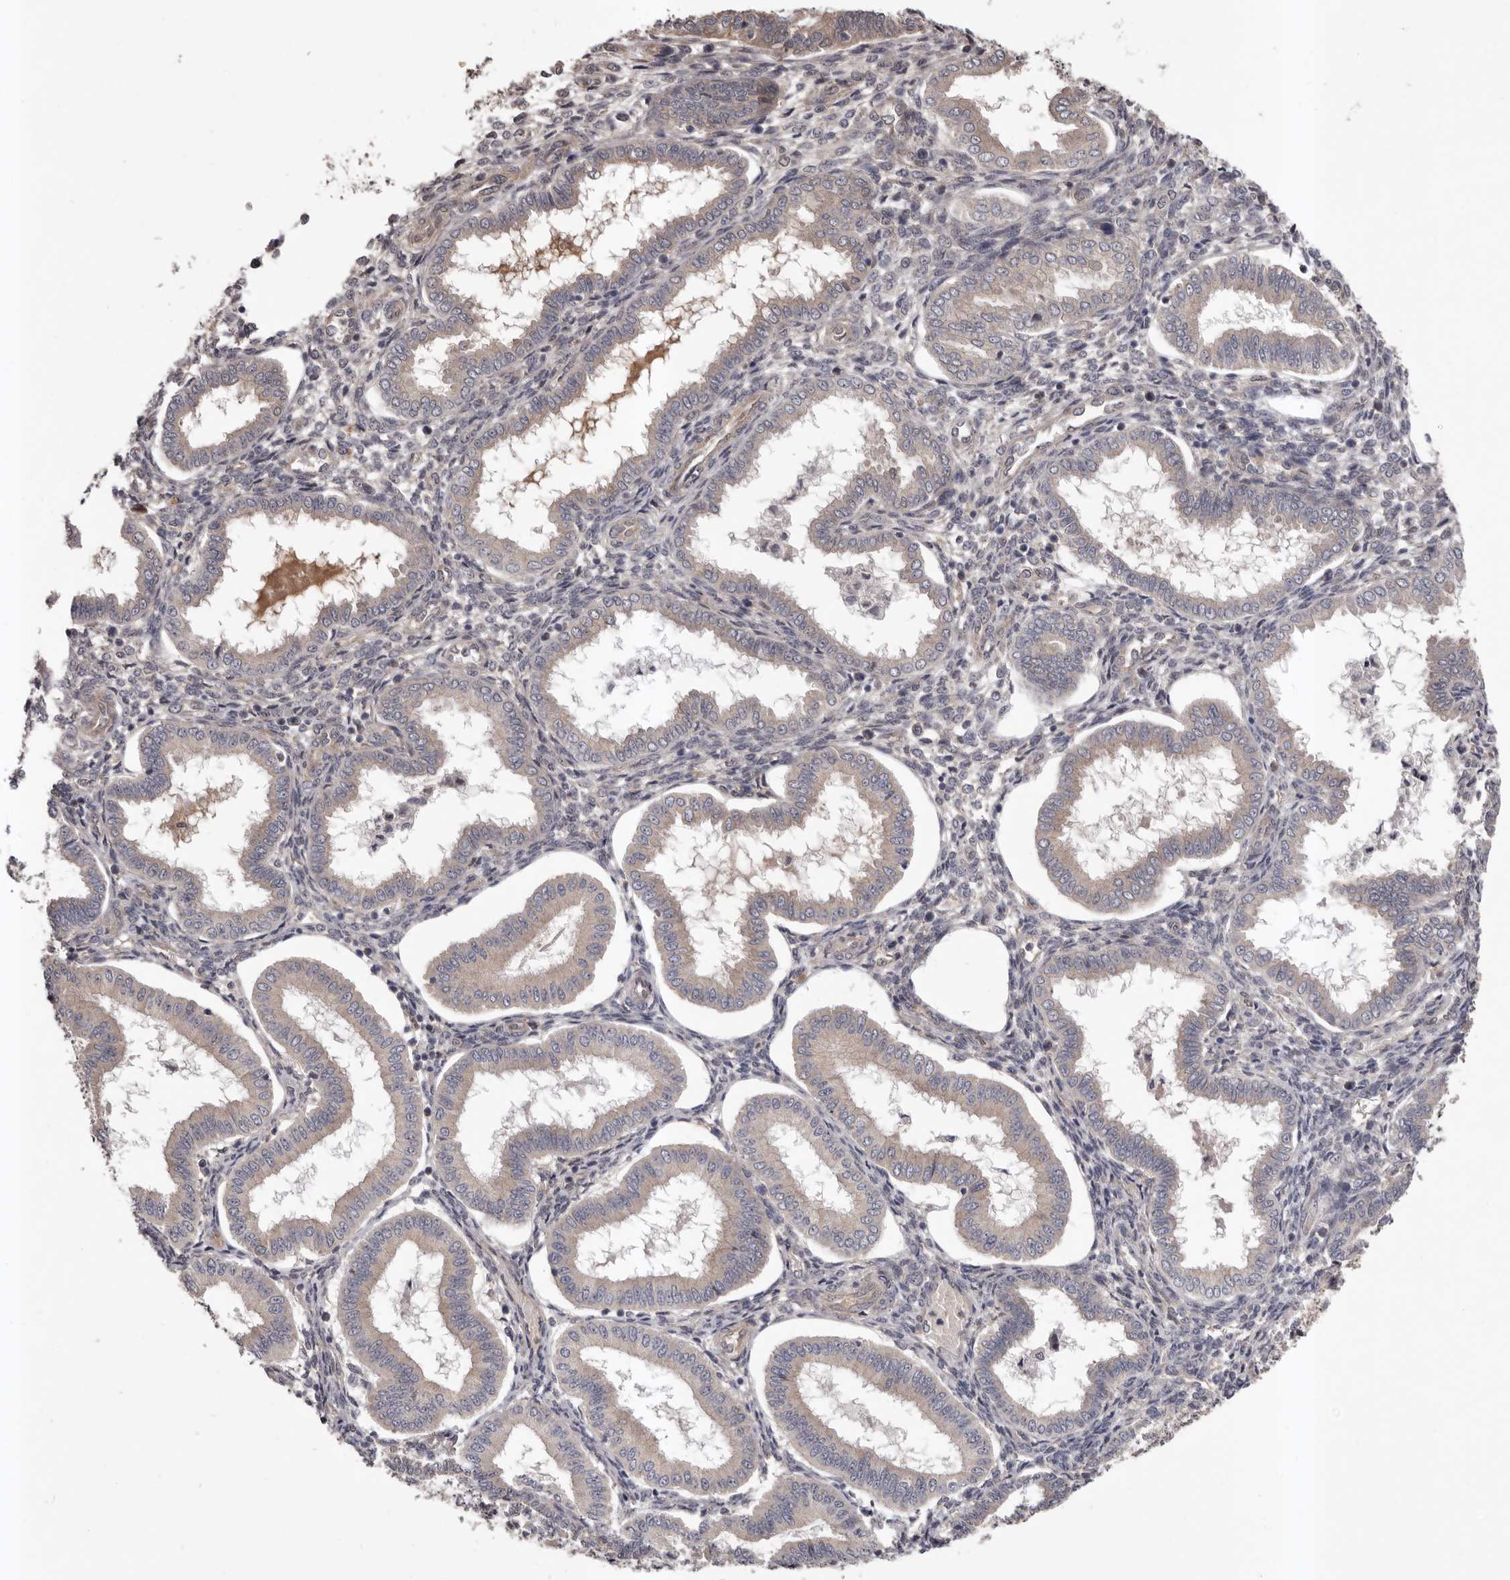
{"staining": {"intensity": "weak", "quantity": "25%-75%", "location": "cytoplasmic/membranous"}, "tissue": "endometrium", "cell_type": "Cells in endometrial stroma", "image_type": "normal", "snomed": [{"axis": "morphology", "description": "Normal tissue, NOS"}, {"axis": "topography", "description": "Endometrium"}], "caption": "The image exhibits immunohistochemical staining of normal endometrium. There is weak cytoplasmic/membranous expression is identified in about 25%-75% of cells in endometrial stroma.", "gene": "PRKD1", "patient": {"sex": "female", "age": 24}}